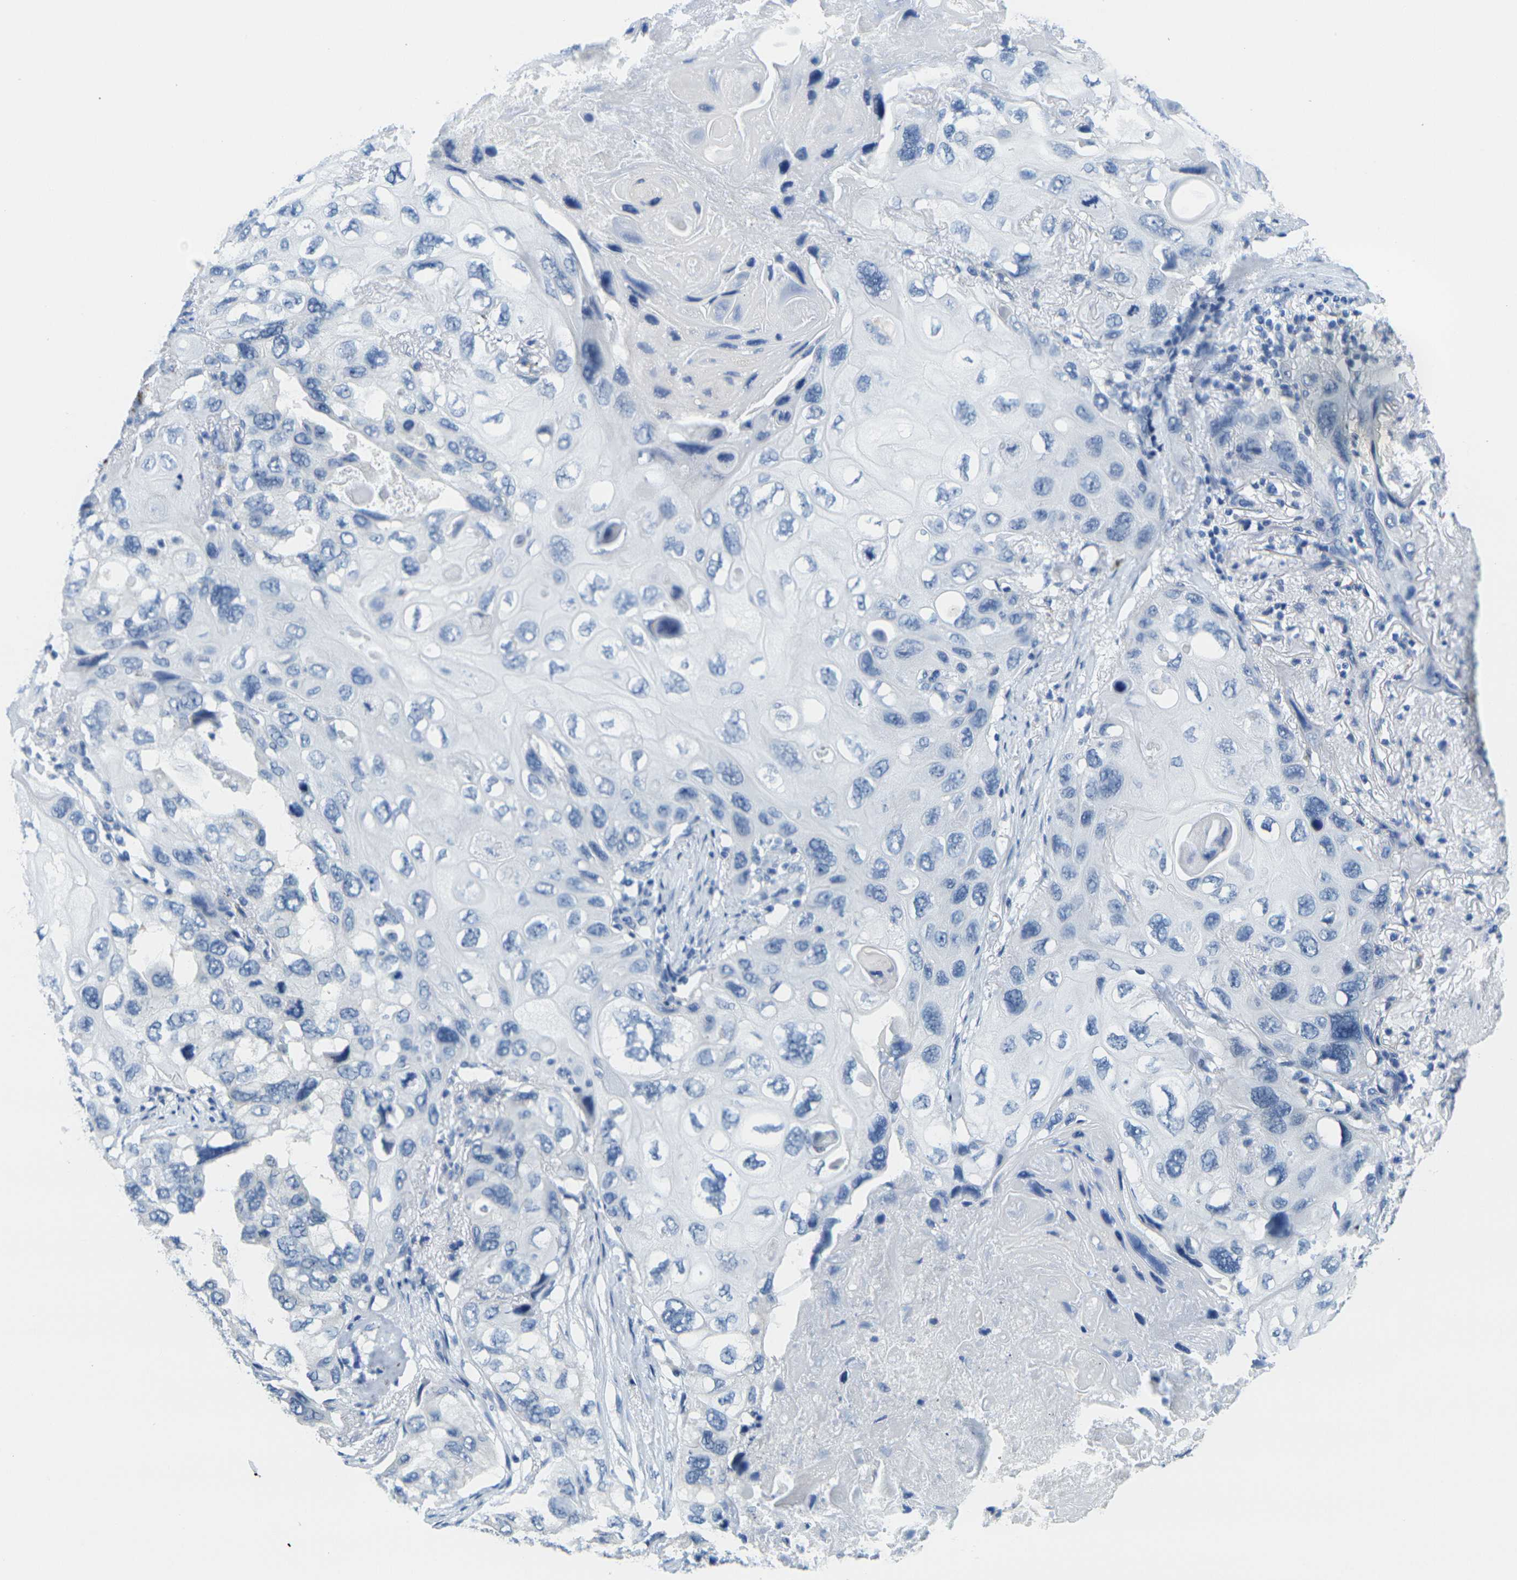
{"staining": {"intensity": "negative", "quantity": "none", "location": "none"}, "tissue": "lung cancer", "cell_type": "Tumor cells", "image_type": "cancer", "snomed": [{"axis": "morphology", "description": "Squamous cell carcinoma, NOS"}, {"axis": "topography", "description": "Lung"}], "caption": "Immunohistochemical staining of human lung cancer (squamous cell carcinoma) shows no significant positivity in tumor cells.", "gene": "GPR15", "patient": {"sex": "female", "age": 73}}